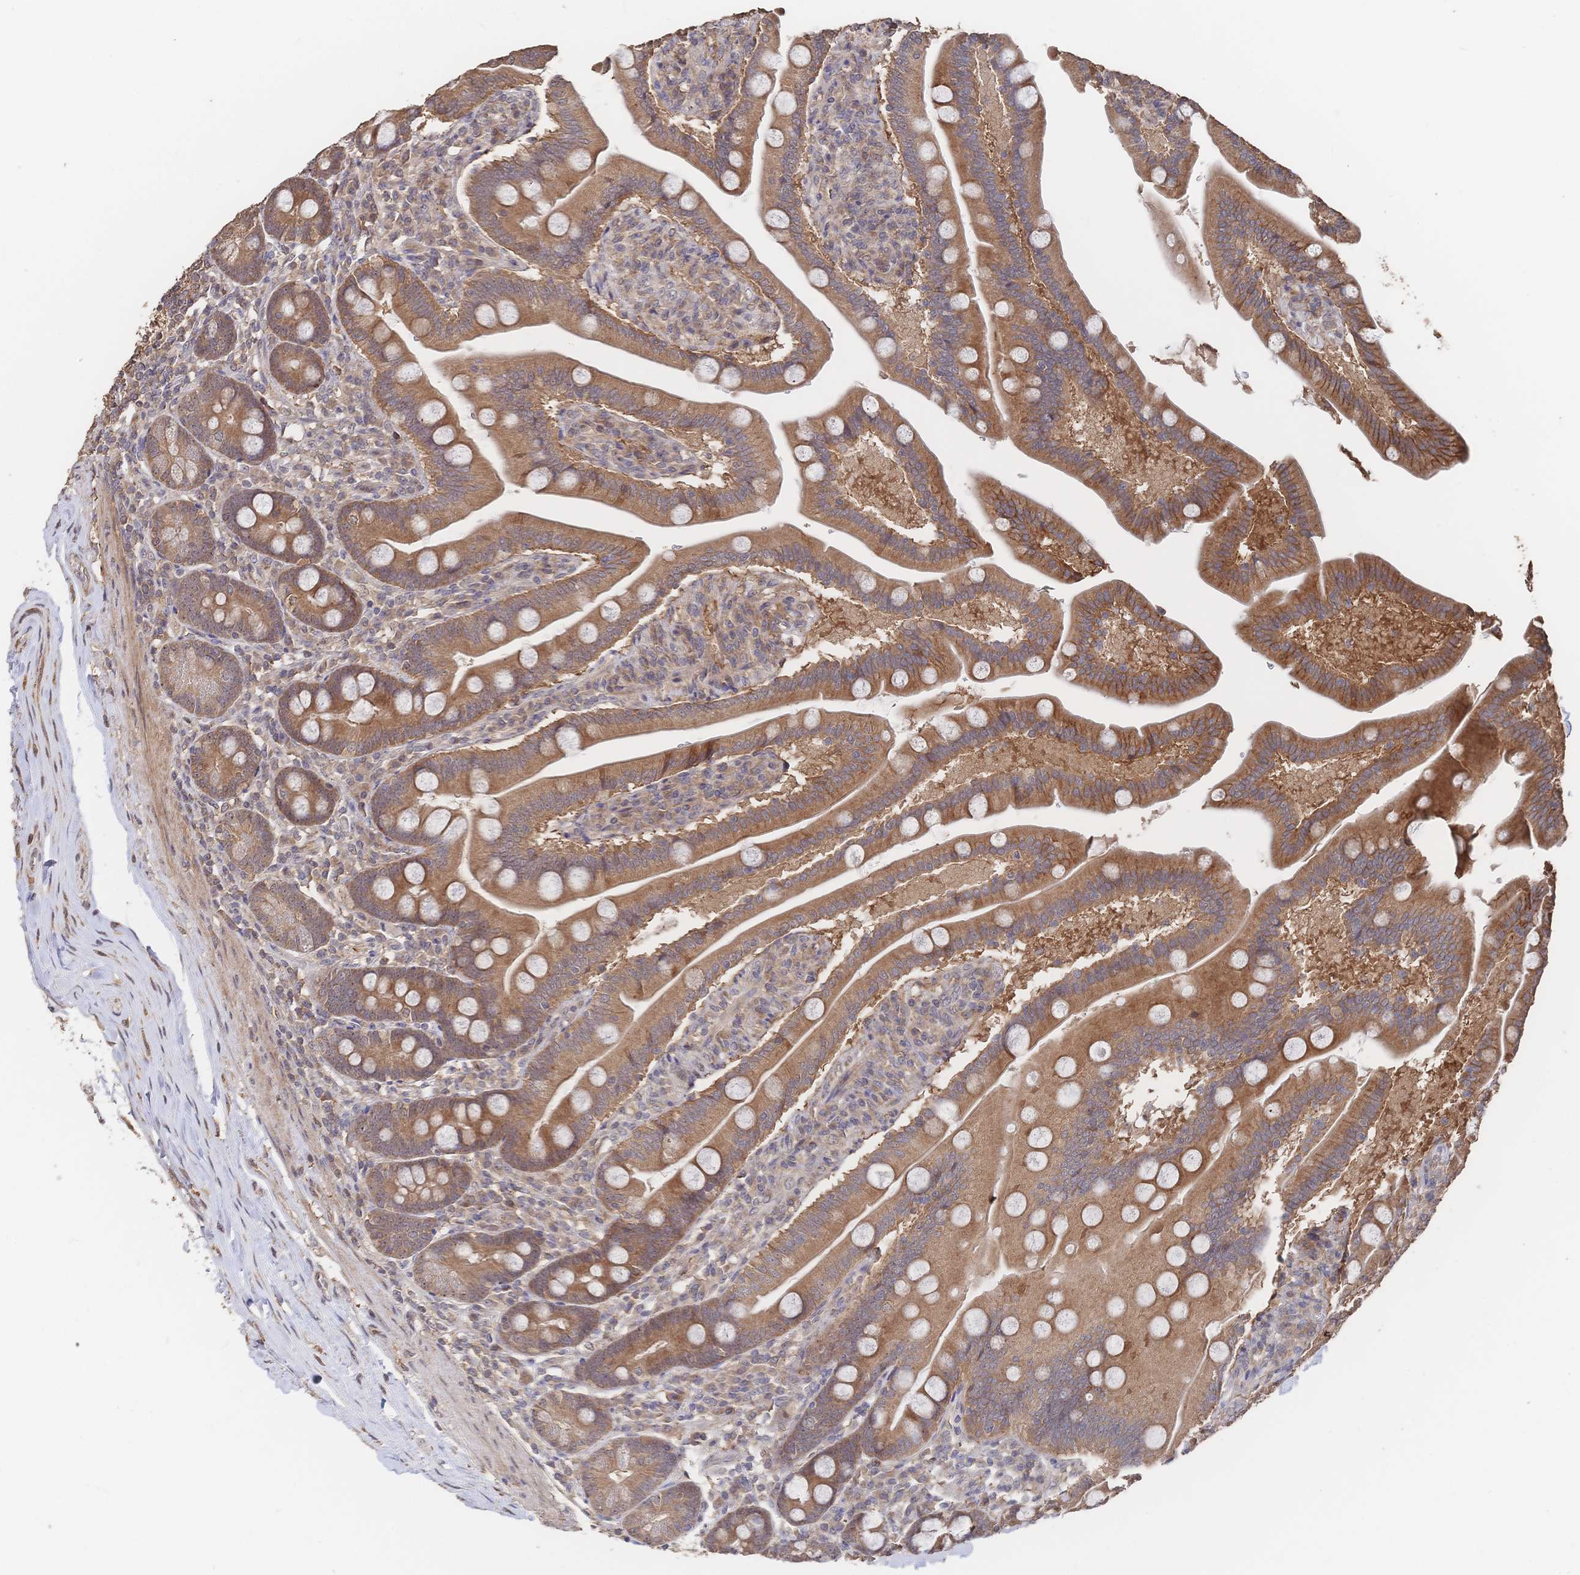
{"staining": {"intensity": "moderate", "quantity": ">75%", "location": "cytoplasmic/membranous"}, "tissue": "duodenum", "cell_type": "Glandular cells", "image_type": "normal", "snomed": [{"axis": "morphology", "description": "Normal tissue, NOS"}, {"axis": "topography", "description": "Duodenum"}], "caption": "Glandular cells exhibit medium levels of moderate cytoplasmic/membranous positivity in about >75% of cells in benign duodenum.", "gene": "DNAJA4", "patient": {"sex": "female", "age": 67}}